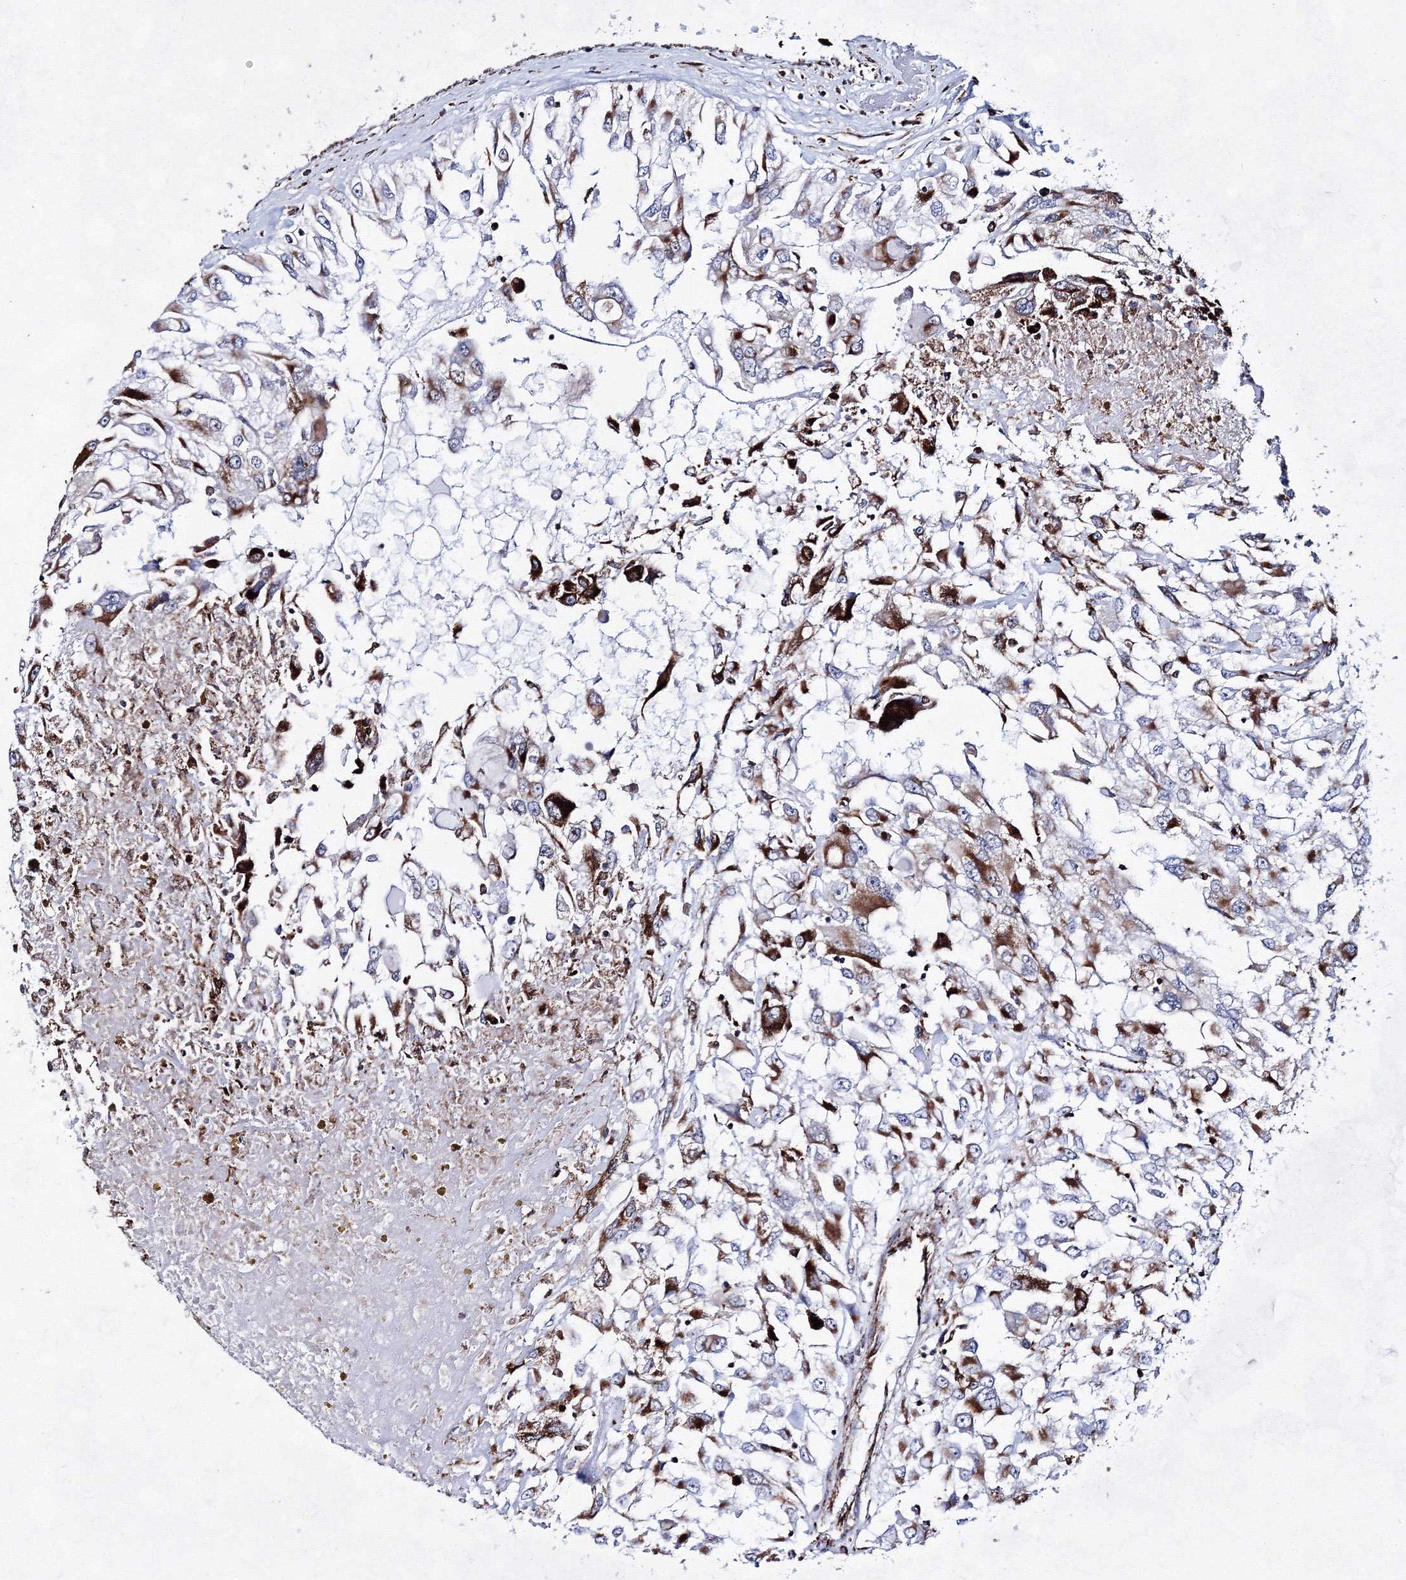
{"staining": {"intensity": "moderate", "quantity": "<25%", "location": "cytoplasmic/membranous"}, "tissue": "renal cancer", "cell_type": "Tumor cells", "image_type": "cancer", "snomed": [{"axis": "morphology", "description": "Adenocarcinoma, NOS"}, {"axis": "topography", "description": "Kidney"}], "caption": "Immunohistochemistry (IHC) micrograph of renal adenocarcinoma stained for a protein (brown), which exhibits low levels of moderate cytoplasmic/membranous expression in about <25% of tumor cells.", "gene": "HADHB", "patient": {"sex": "female", "age": 52}}